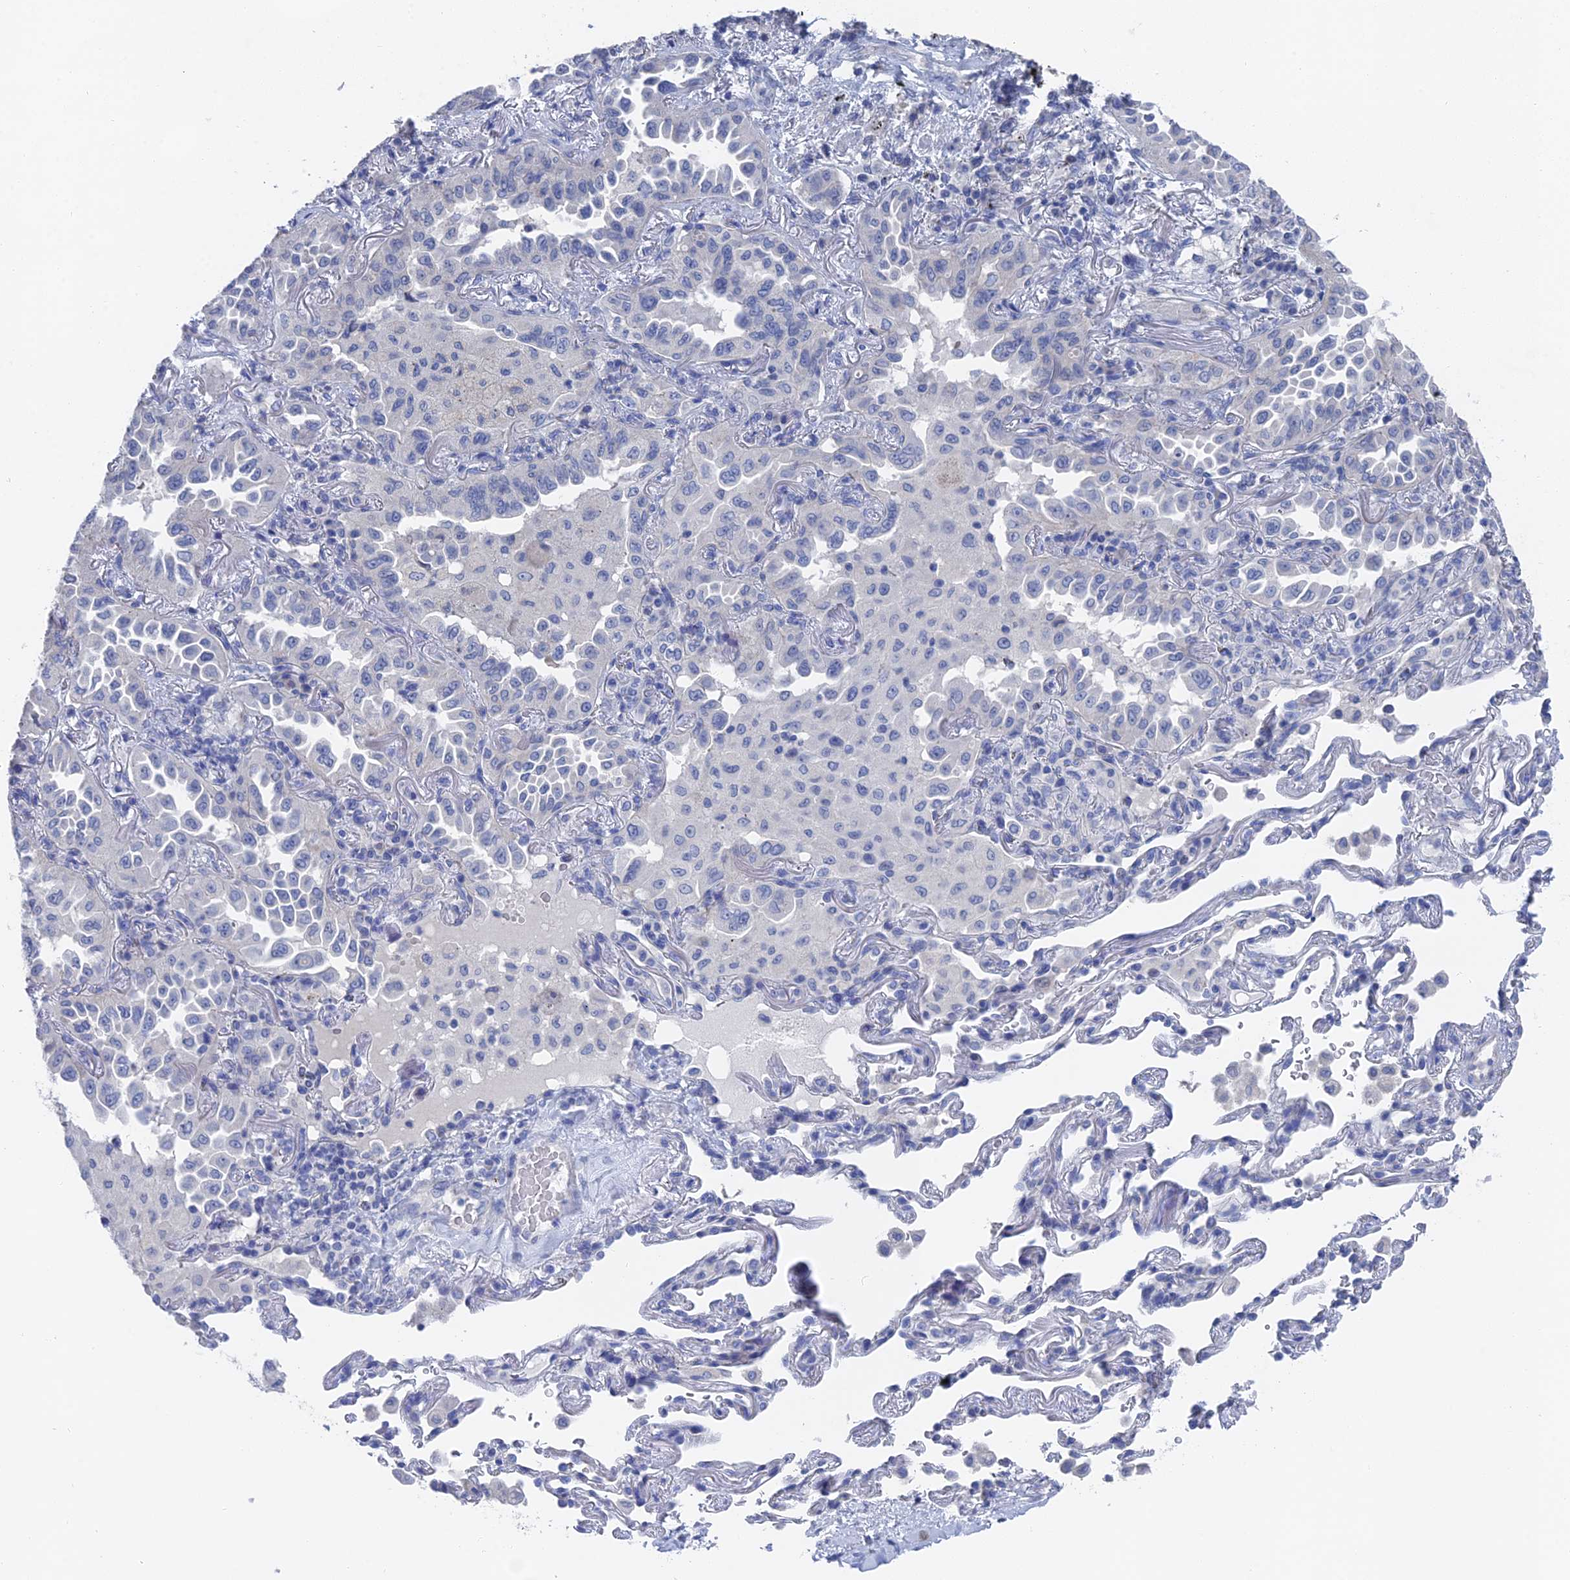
{"staining": {"intensity": "negative", "quantity": "none", "location": "none"}, "tissue": "lung cancer", "cell_type": "Tumor cells", "image_type": "cancer", "snomed": [{"axis": "morphology", "description": "Adenocarcinoma, NOS"}, {"axis": "topography", "description": "Lung"}], "caption": "Tumor cells are negative for protein expression in human lung adenocarcinoma.", "gene": "GFAP", "patient": {"sex": "female", "age": 69}}